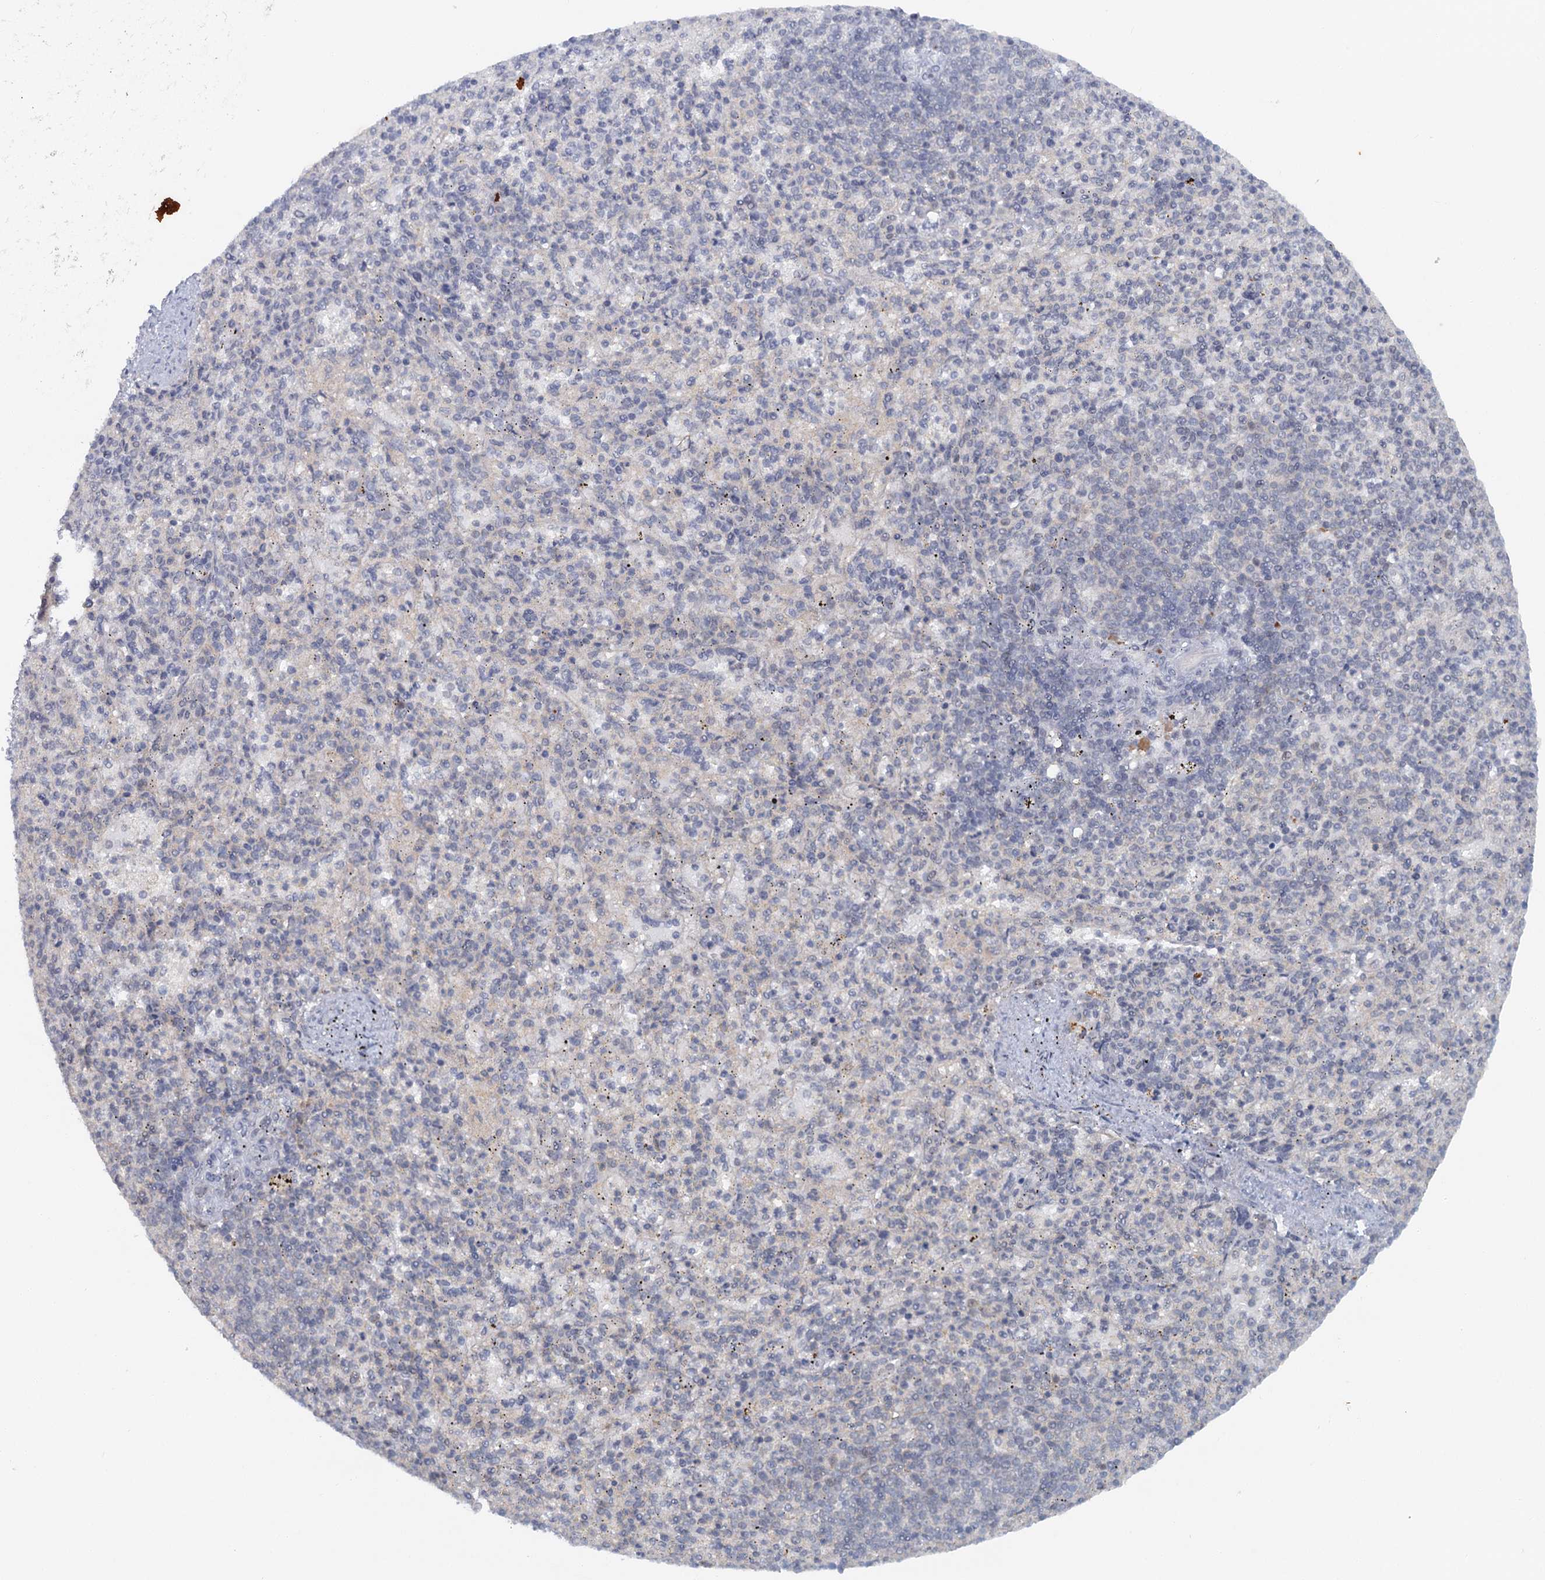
{"staining": {"intensity": "negative", "quantity": "none", "location": "none"}, "tissue": "spleen", "cell_type": "Cells in red pulp", "image_type": "normal", "snomed": [{"axis": "morphology", "description": "Normal tissue, NOS"}, {"axis": "topography", "description": "Spleen"}], "caption": "High power microscopy micrograph of an immunohistochemistry (IHC) image of normal spleen, revealing no significant staining in cells in red pulp.", "gene": "TAS2R42", "patient": {"sex": "female", "age": 74}}